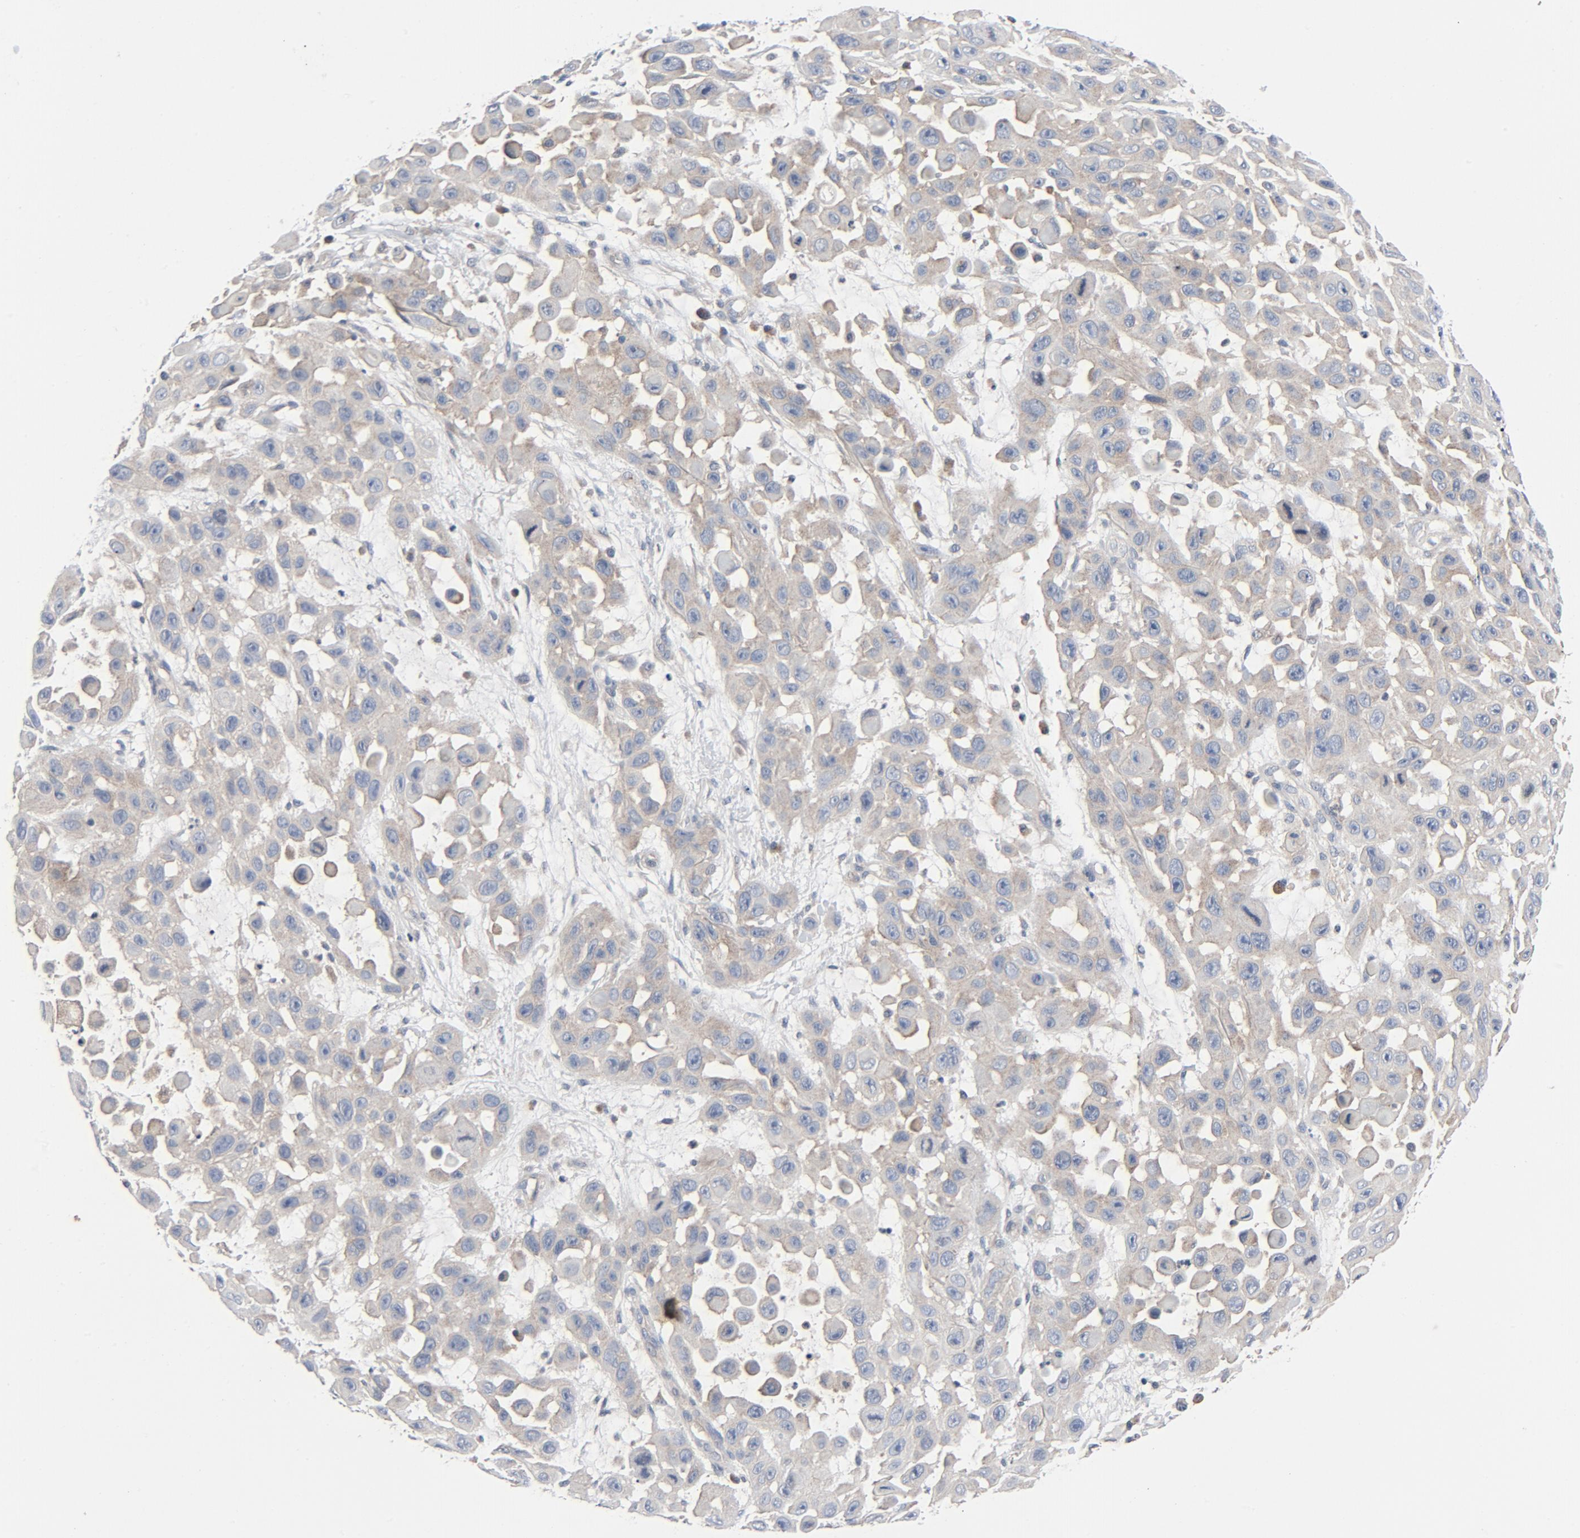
{"staining": {"intensity": "moderate", "quantity": ">75%", "location": "cytoplasmic/membranous"}, "tissue": "skin cancer", "cell_type": "Tumor cells", "image_type": "cancer", "snomed": [{"axis": "morphology", "description": "Squamous cell carcinoma, NOS"}, {"axis": "topography", "description": "Skin"}], "caption": "Immunohistochemistry (IHC) image of neoplastic tissue: squamous cell carcinoma (skin) stained using immunohistochemistry reveals medium levels of moderate protein expression localized specifically in the cytoplasmic/membranous of tumor cells, appearing as a cytoplasmic/membranous brown color.", "gene": "TSG101", "patient": {"sex": "male", "age": 81}}